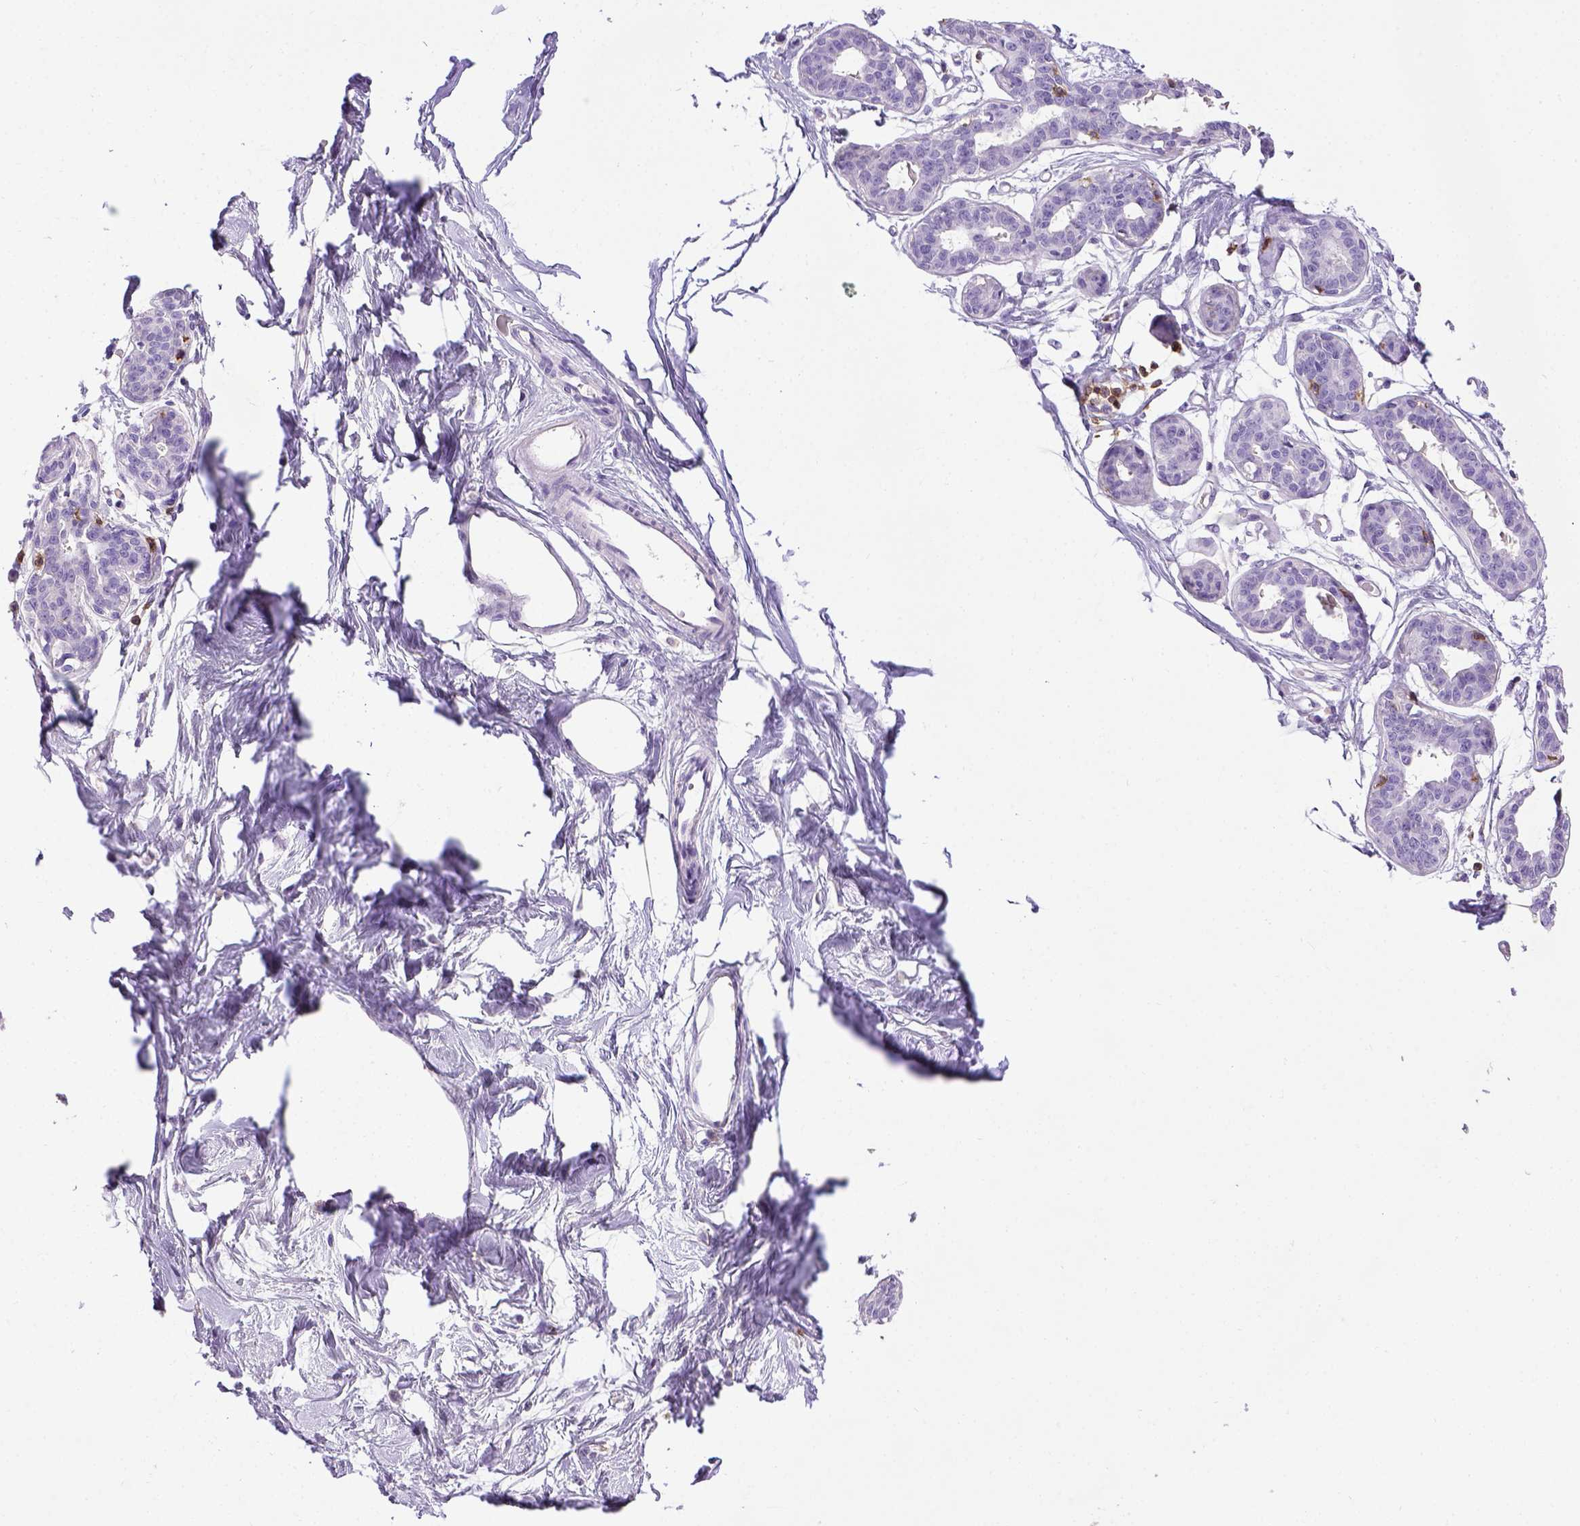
{"staining": {"intensity": "negative", "quantity": "none", "location": "none"}, "tissue": "breast", "cell_type": "Adipocytes", "image_type": "normal", "snomed": [{"axis": "morphology", "description": "Normal tissue, NOS"}, {"axis": "topography", "description": "Breast"}], "caption": "Breast stained for a protein using immunohistochemistry (IHC) shows no expression adipocytes.", "gene": "CD3E", "patient": {"sex": "female", "age": 45}}